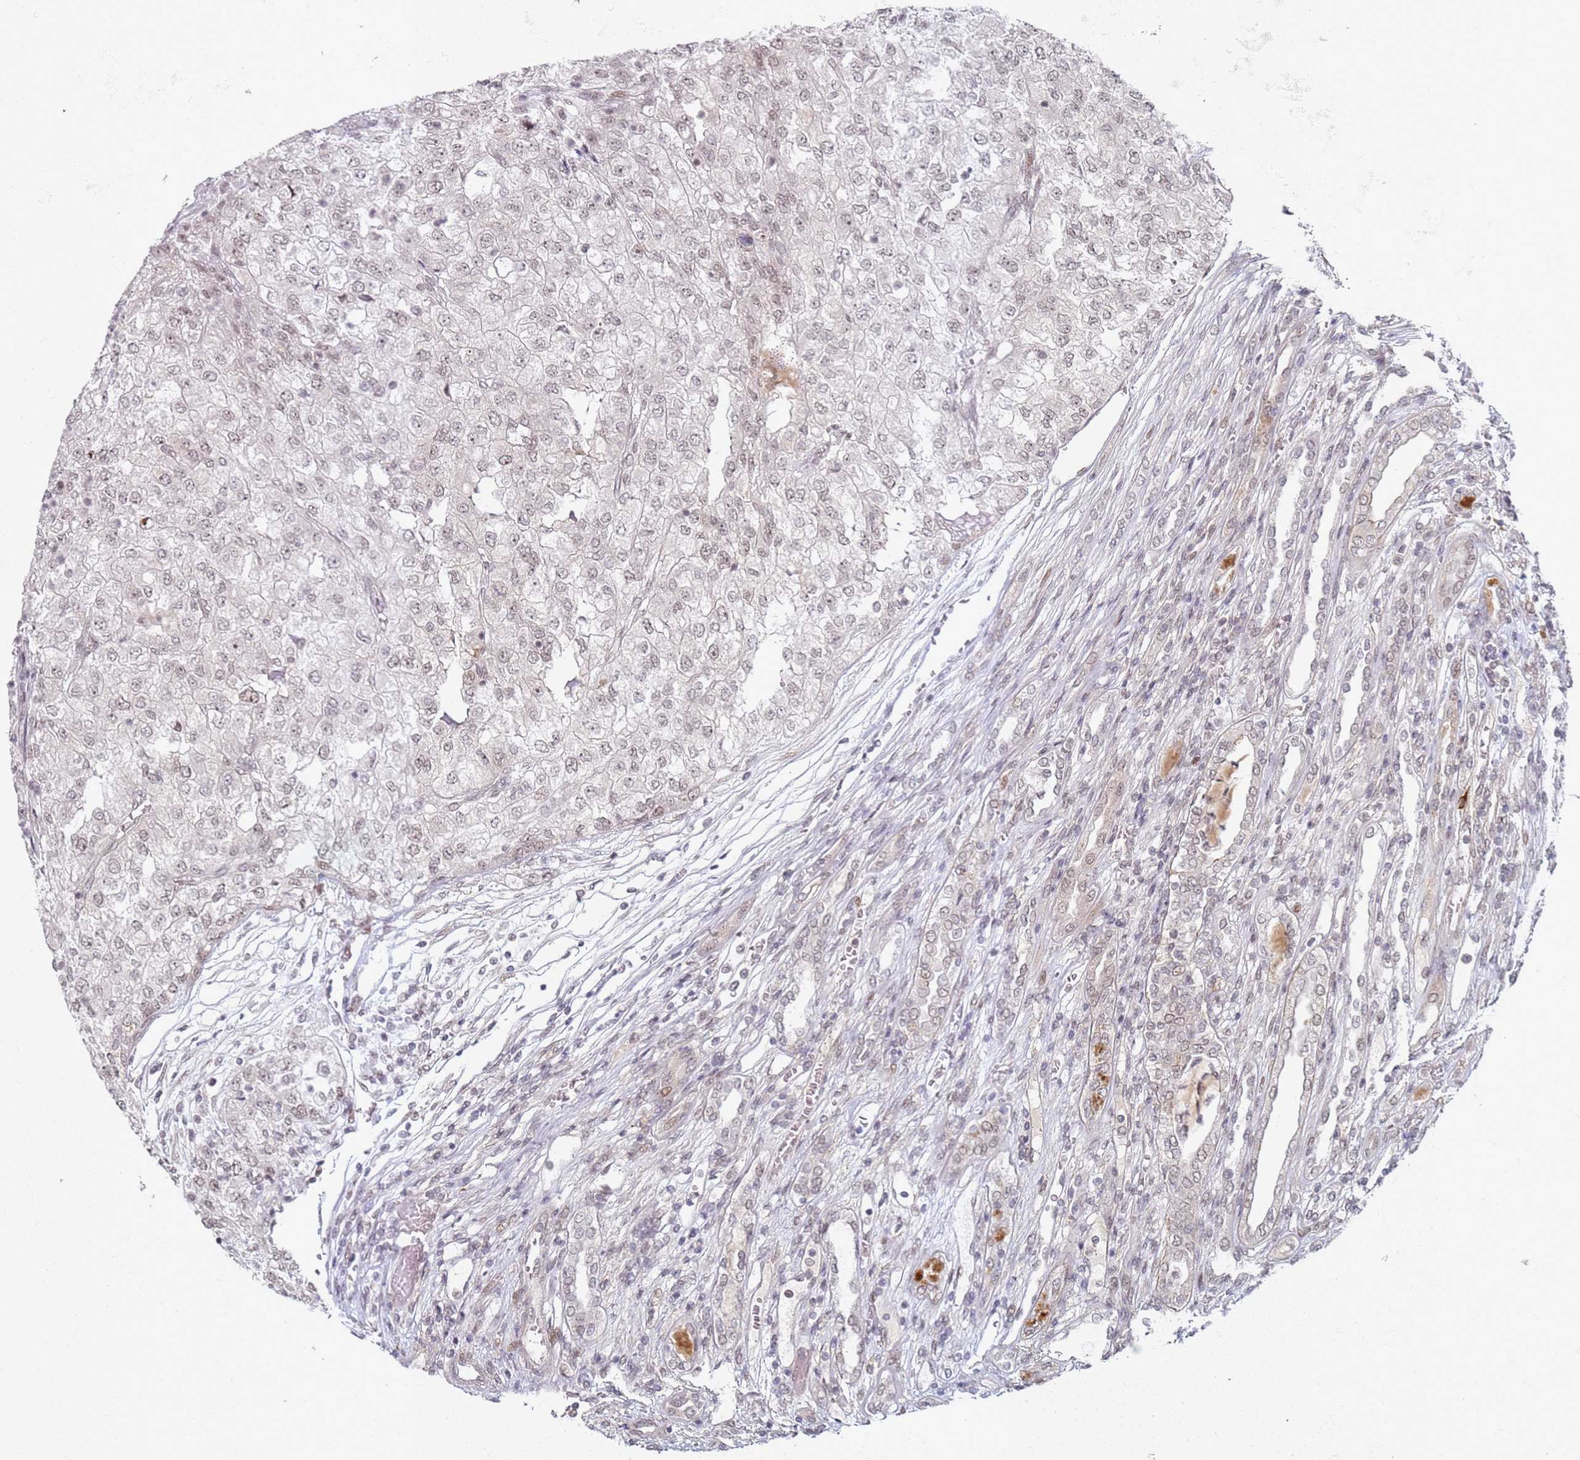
{"staining": {"intensity": "weak", "quantity": ">75%", "location": "nuclear"}, "tissue": "renal cancer", "cell_type": "Tumor cells", "image_type": "cancer", "snomed": [{"axis": "morphology", "description": "Adenocarcinoma, NOS"}, {"axis": "topography", "description": "Kidney"}], "caption": "Renal cancer stained with a protein marker demonstrates weak staining in tumor cells.", "gene": "ATF6B", "patient": {"sex": "female", "age": 54}}